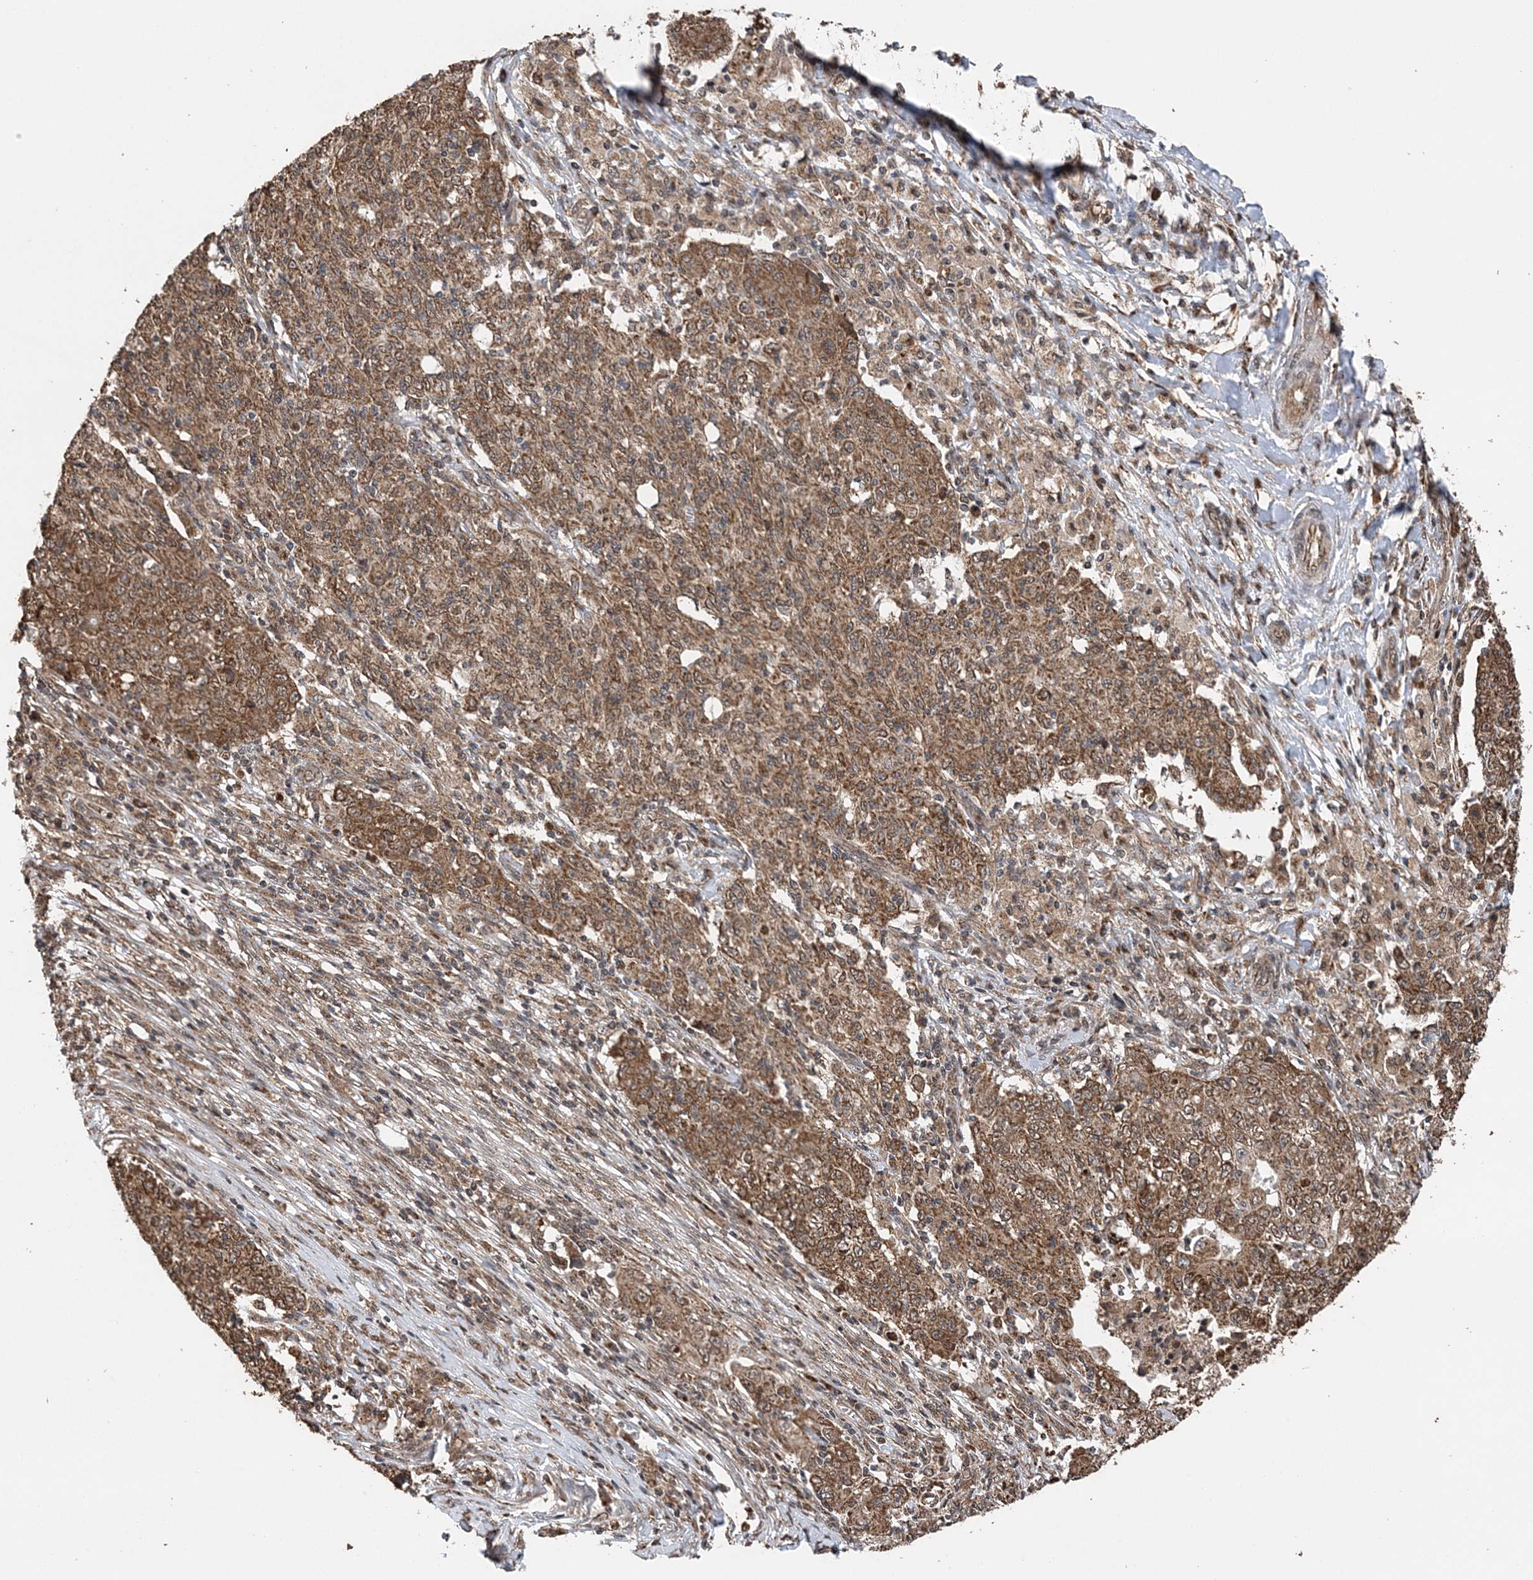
{"staining": {"intensity": "moderate", "quantity": ">75%", "location": "cytoplasmic/membranous"}, "tissue": "ovarian cancer", "cell_type": "Tumor cells", "image_type": "cancer", "snomed": [{"axis": "morphology", "description": "Carcinoma, endometroid"}, {"axis": "topography", "description": "Ovary"}], "caption": "A medium amount of moderate cytoplasmic/membranous staining is present in about >75% of tumor cells in ovarian cancer tissue.", "gene": "PCBP1", "patient": {"sex": "female", "age": 42}}